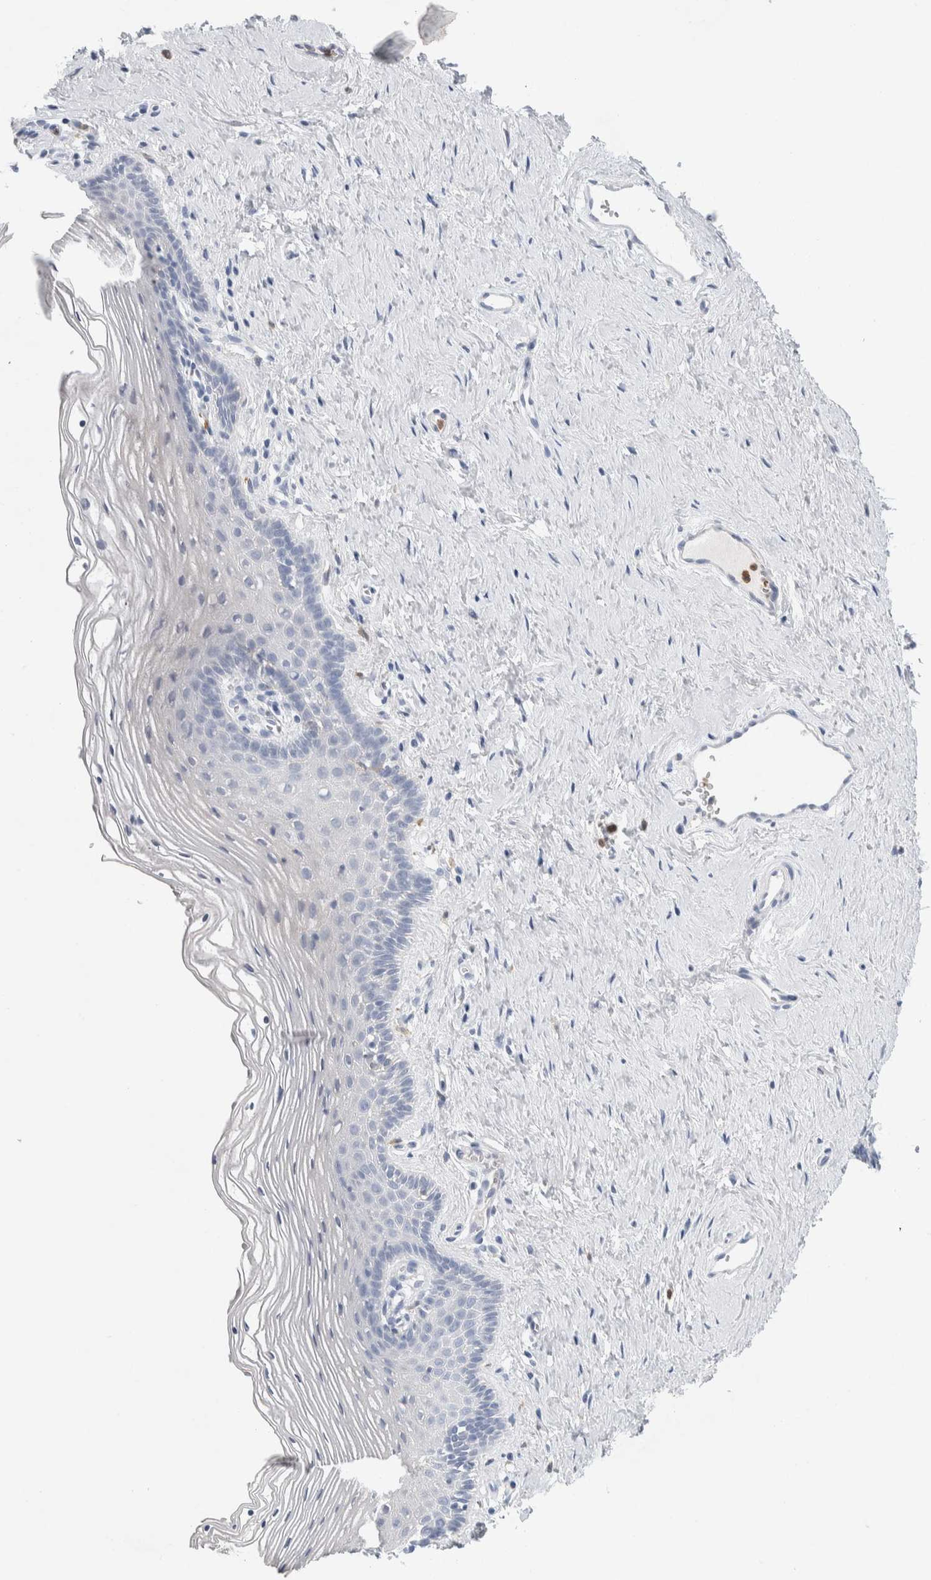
{"staining": {"intensity": "negative", "quantity": "none", "location": "none"}, "tissue": "vagina", "cell_type": "Squamous epithelial cells", "image_type": "normal", "snomed": [{"axis": "morphology", "description": "Normal tissue, NOS"}, {"axis": "topography", "description": "Vagina"}], "caption": "Vagina stained for a protein using immunohistochemistry (IHC) exhibits no positivity squamous epithelial cells.", "gene": "NCF2", "patient": {"sex": "female", "age": 32}}